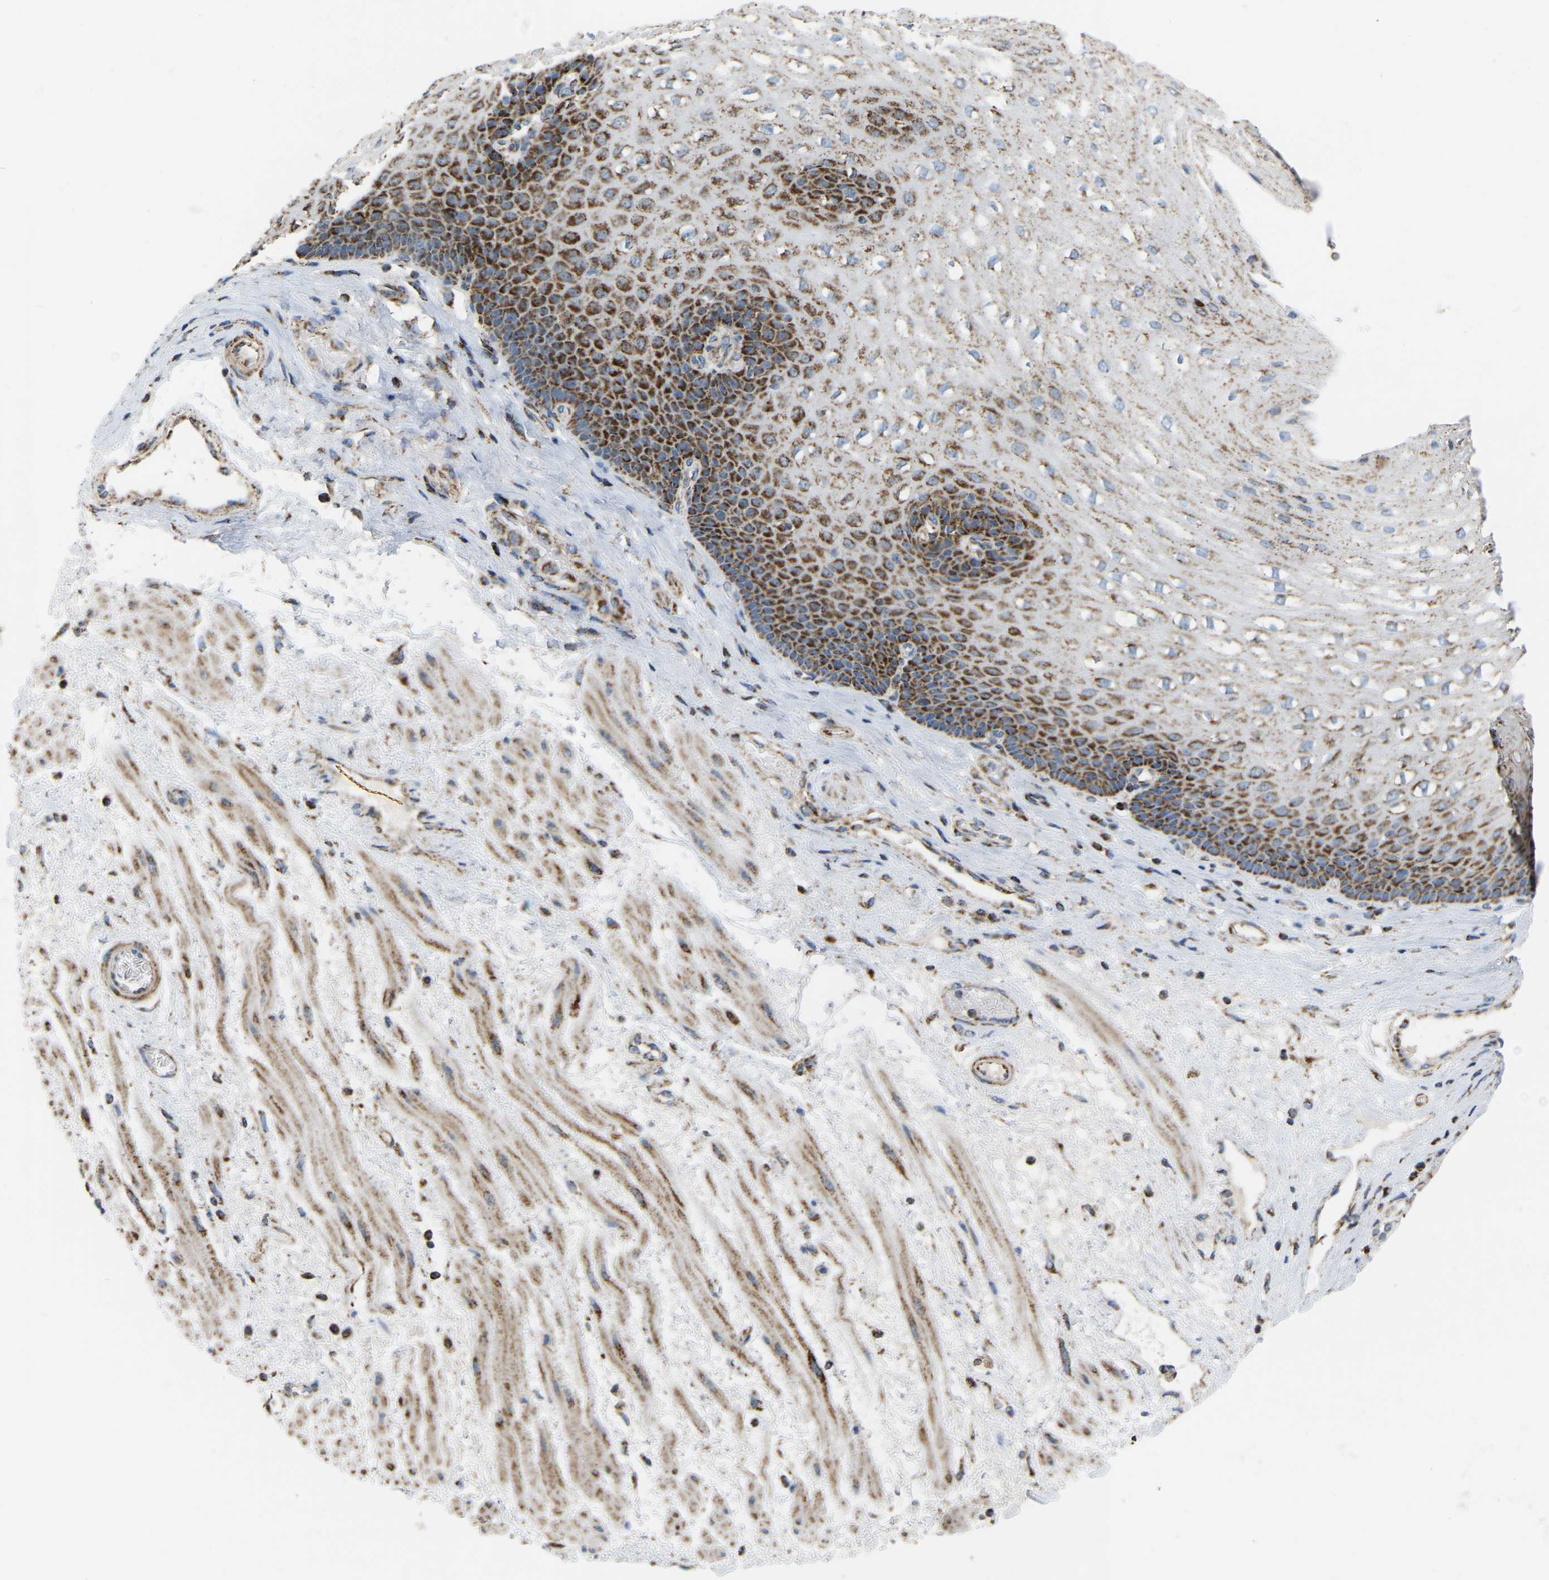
{"staining": {"intensity": "strong", "quantity": "25%-75%", "location": "cytoplasmic/membranous"}, "tissue": "esophagus", "cell_type": "Squamous epithelial cells", "image_type": "normal", "snomed": [{"axis": "morphology", "description": "Normal tissue, NOS"}, {"axis": "topography", "description": "Esophagus"}], "caption": "IHC of unremarkable esophagus shows high levels of strong cytoplasmic/membranous expression in about 25%-75% of squamous epithelial cells. (brown staining indicates protein expression, while blue staining denotes nuclei).", "gene": "CBLB", "patient": {"sex": "male", "age": 48}}